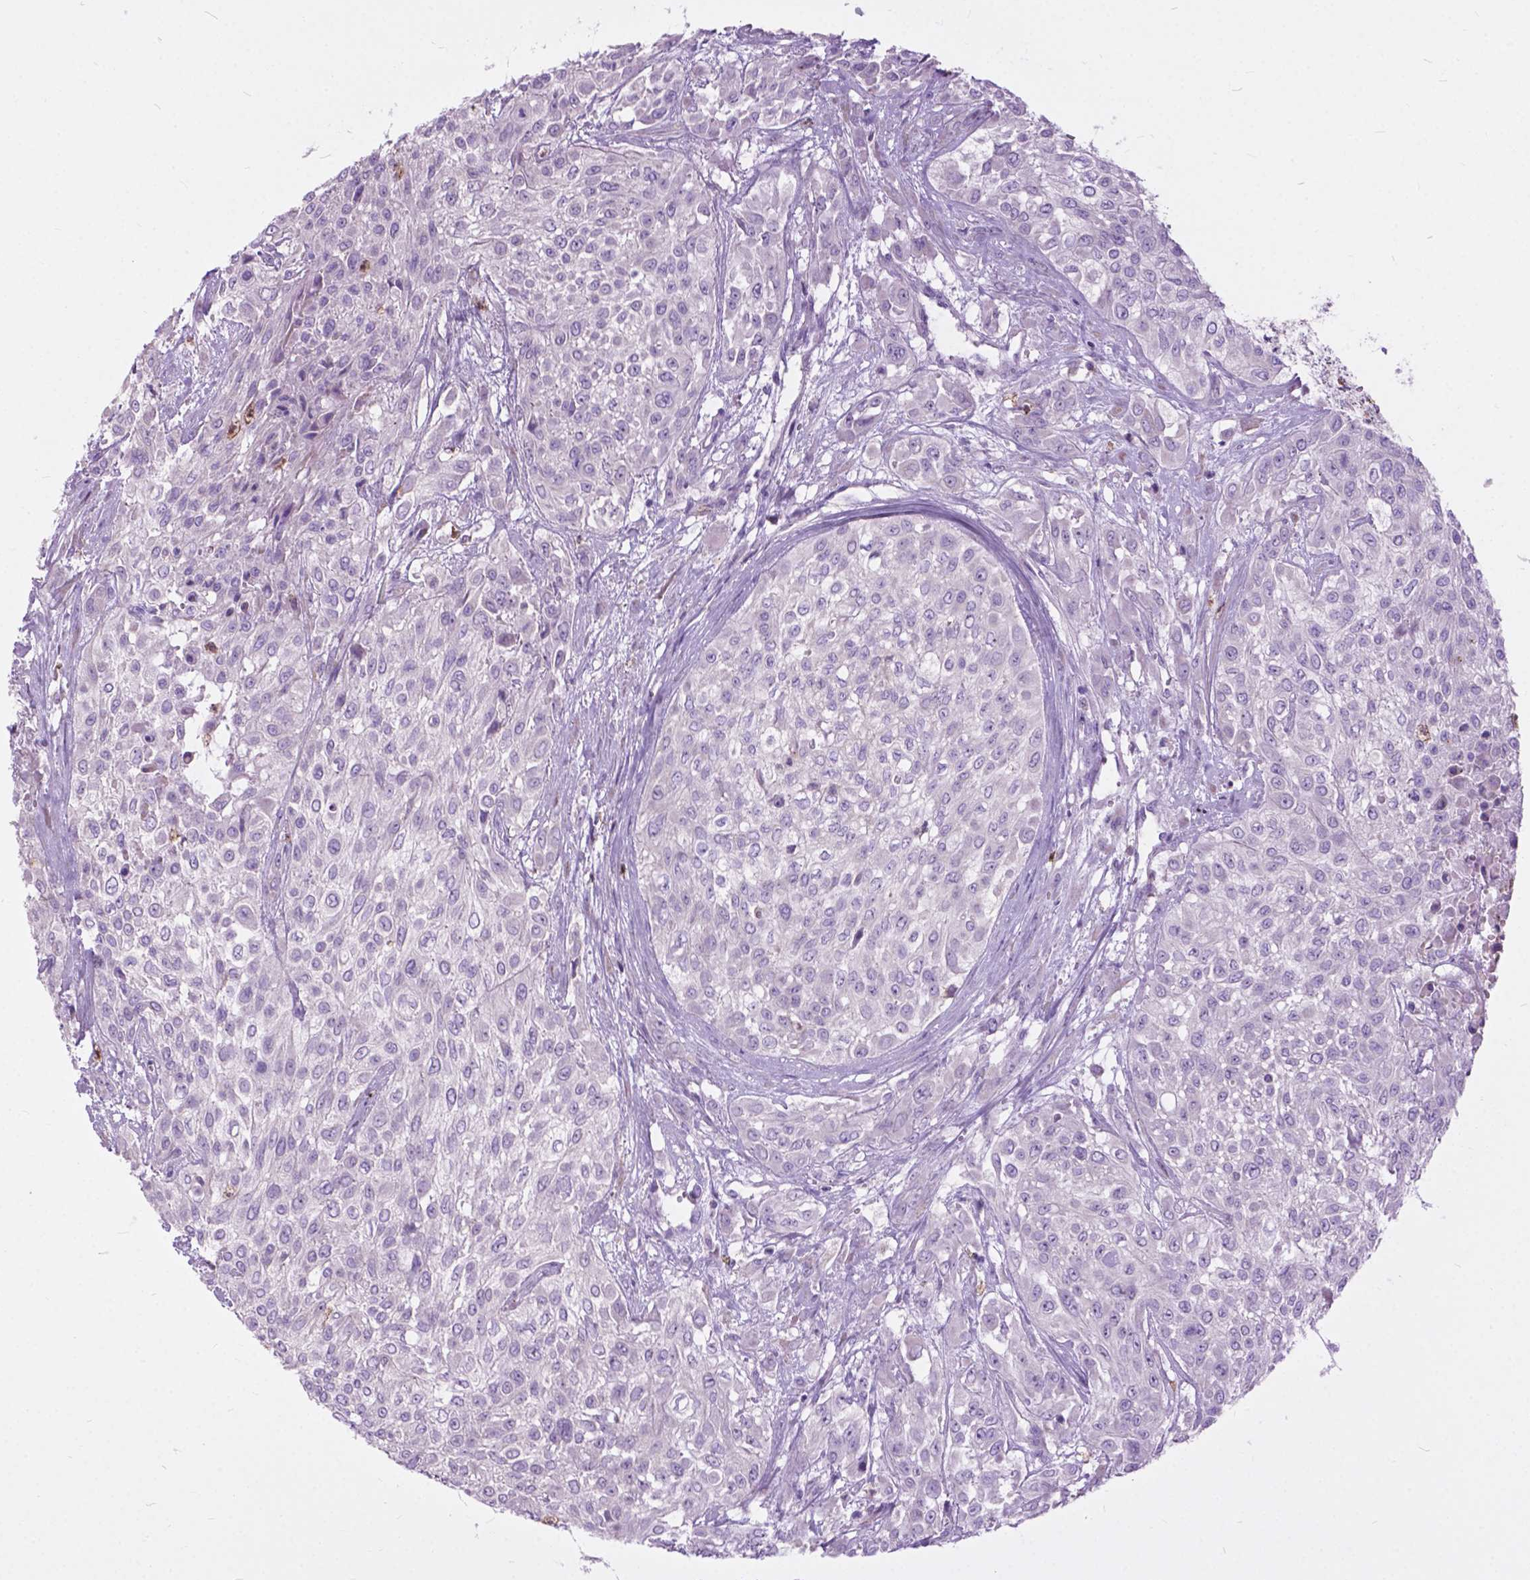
{"staining": {"intensity": "negative", "quantity": "none", "location": "none"}, "tissue": "urothelial cancer", "cell_type": "Tumor cells", "image_type": "cancer", "snomed": [{"axis": "morphology", "description": "Urothelial carcinoma, High grade"}, {"axis": "topography", "description": "Urinary bladder"}], "caption": "A histopathology image of urothelial cancer stained for a protein reveals no brown staining in tumor cells. (DAB immunohistochemistry visualized using brightfield microscopy, high magnification).", "gene": "PRR35", "patient": {"sex": "male", "age": 57}}